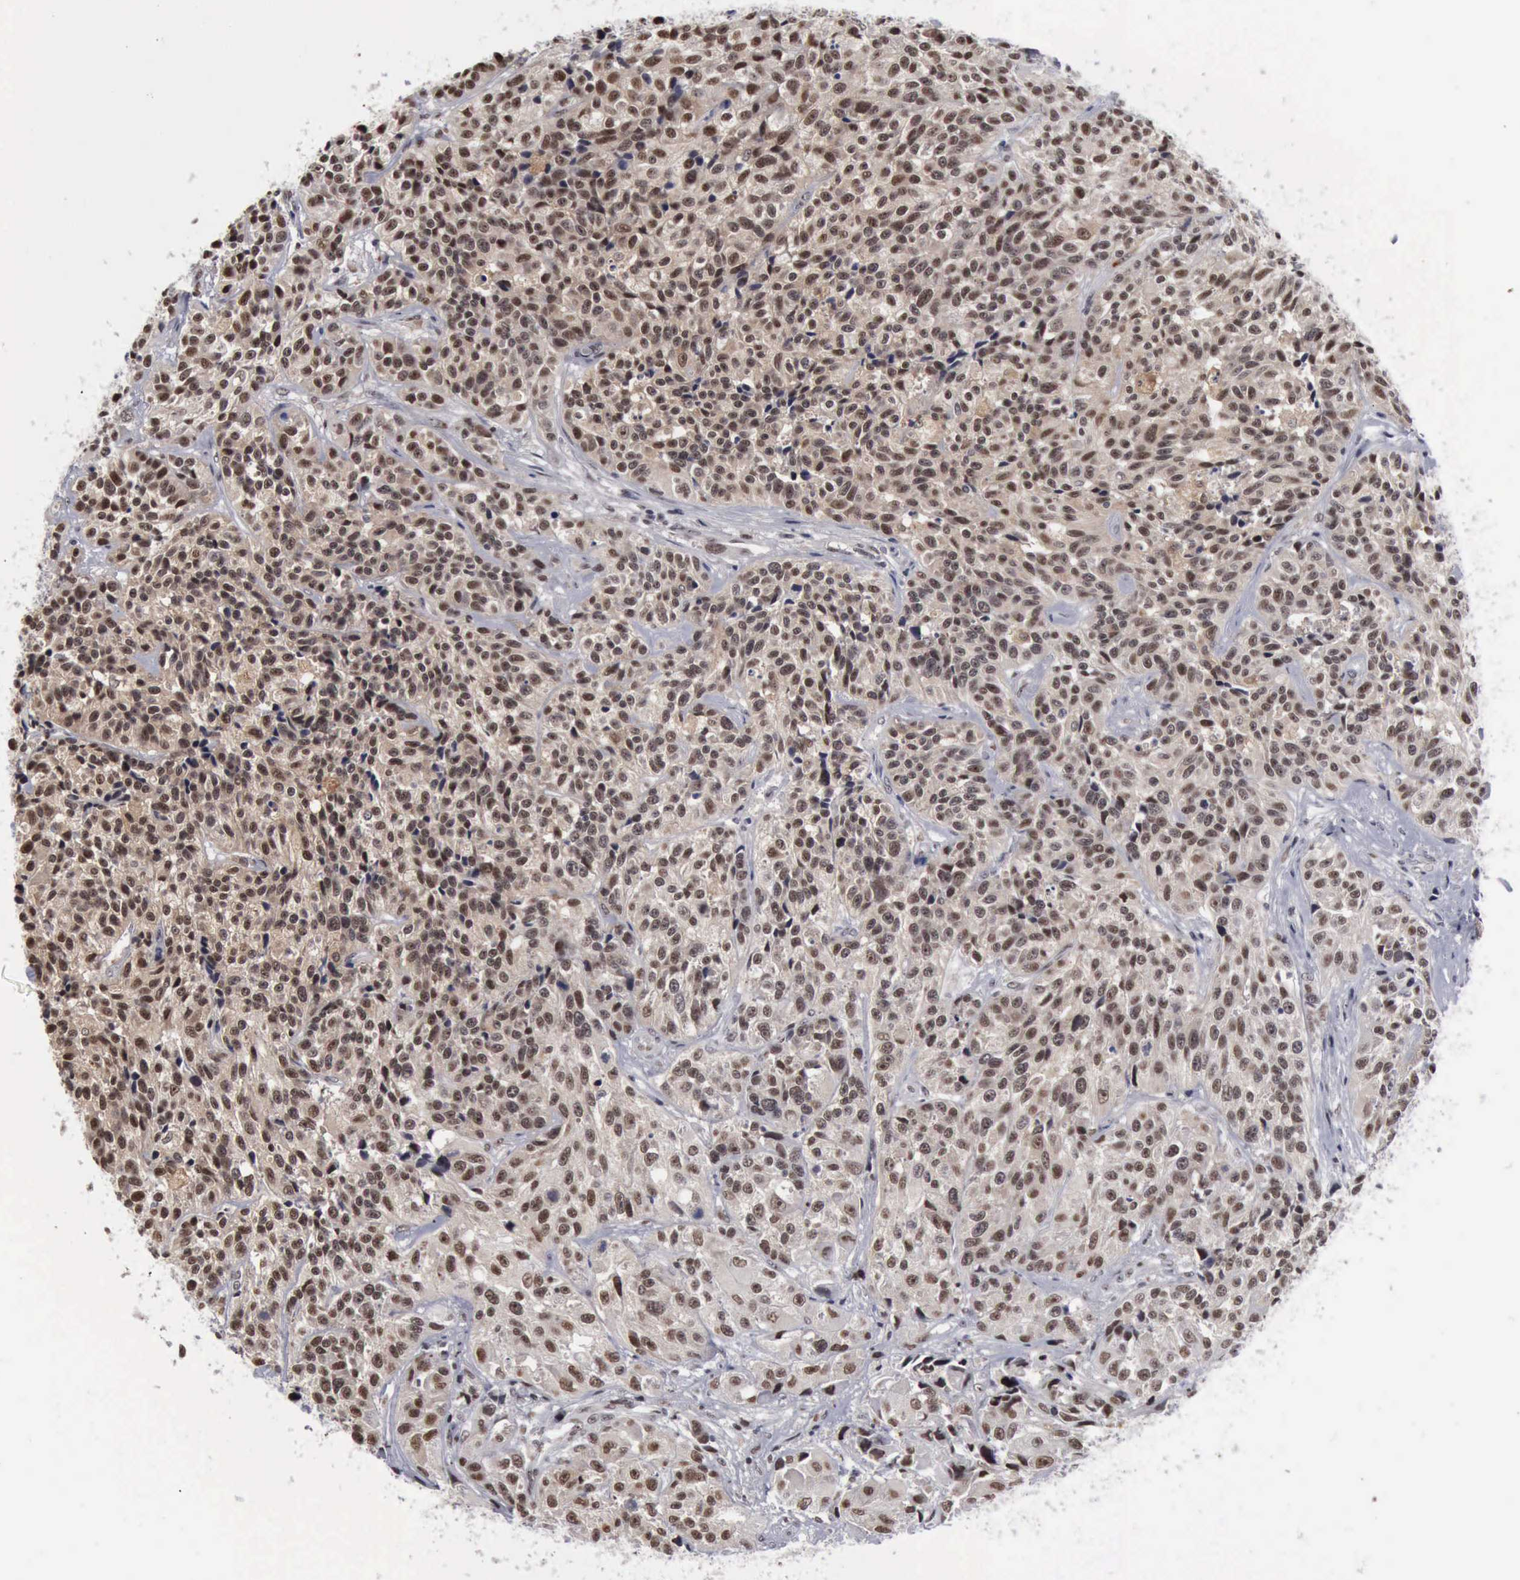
{"staining": {"intensity": "weak", "quantity": ">75%", "location": "nuclear"}, "tissue": "urothelial cancer", "cell_type": "Tumor cells", "image_type": "cancer", "snomed": [{"axis": "morphology", "description": "Urothelial carcinoma, High grade"}, {"axis": "topography", "description": "Urinary bladder"}], "caption": "Weak nuclear protein staining is identified in approximately >75% of tumor cells in urothelial cancer. Using DAB (brown) and hematoxylin (blue) stains, captured at high magnification using brightfield microscopy.", "gene": "KIAA0586", "patient": {"sex": "female", "age": 81}}